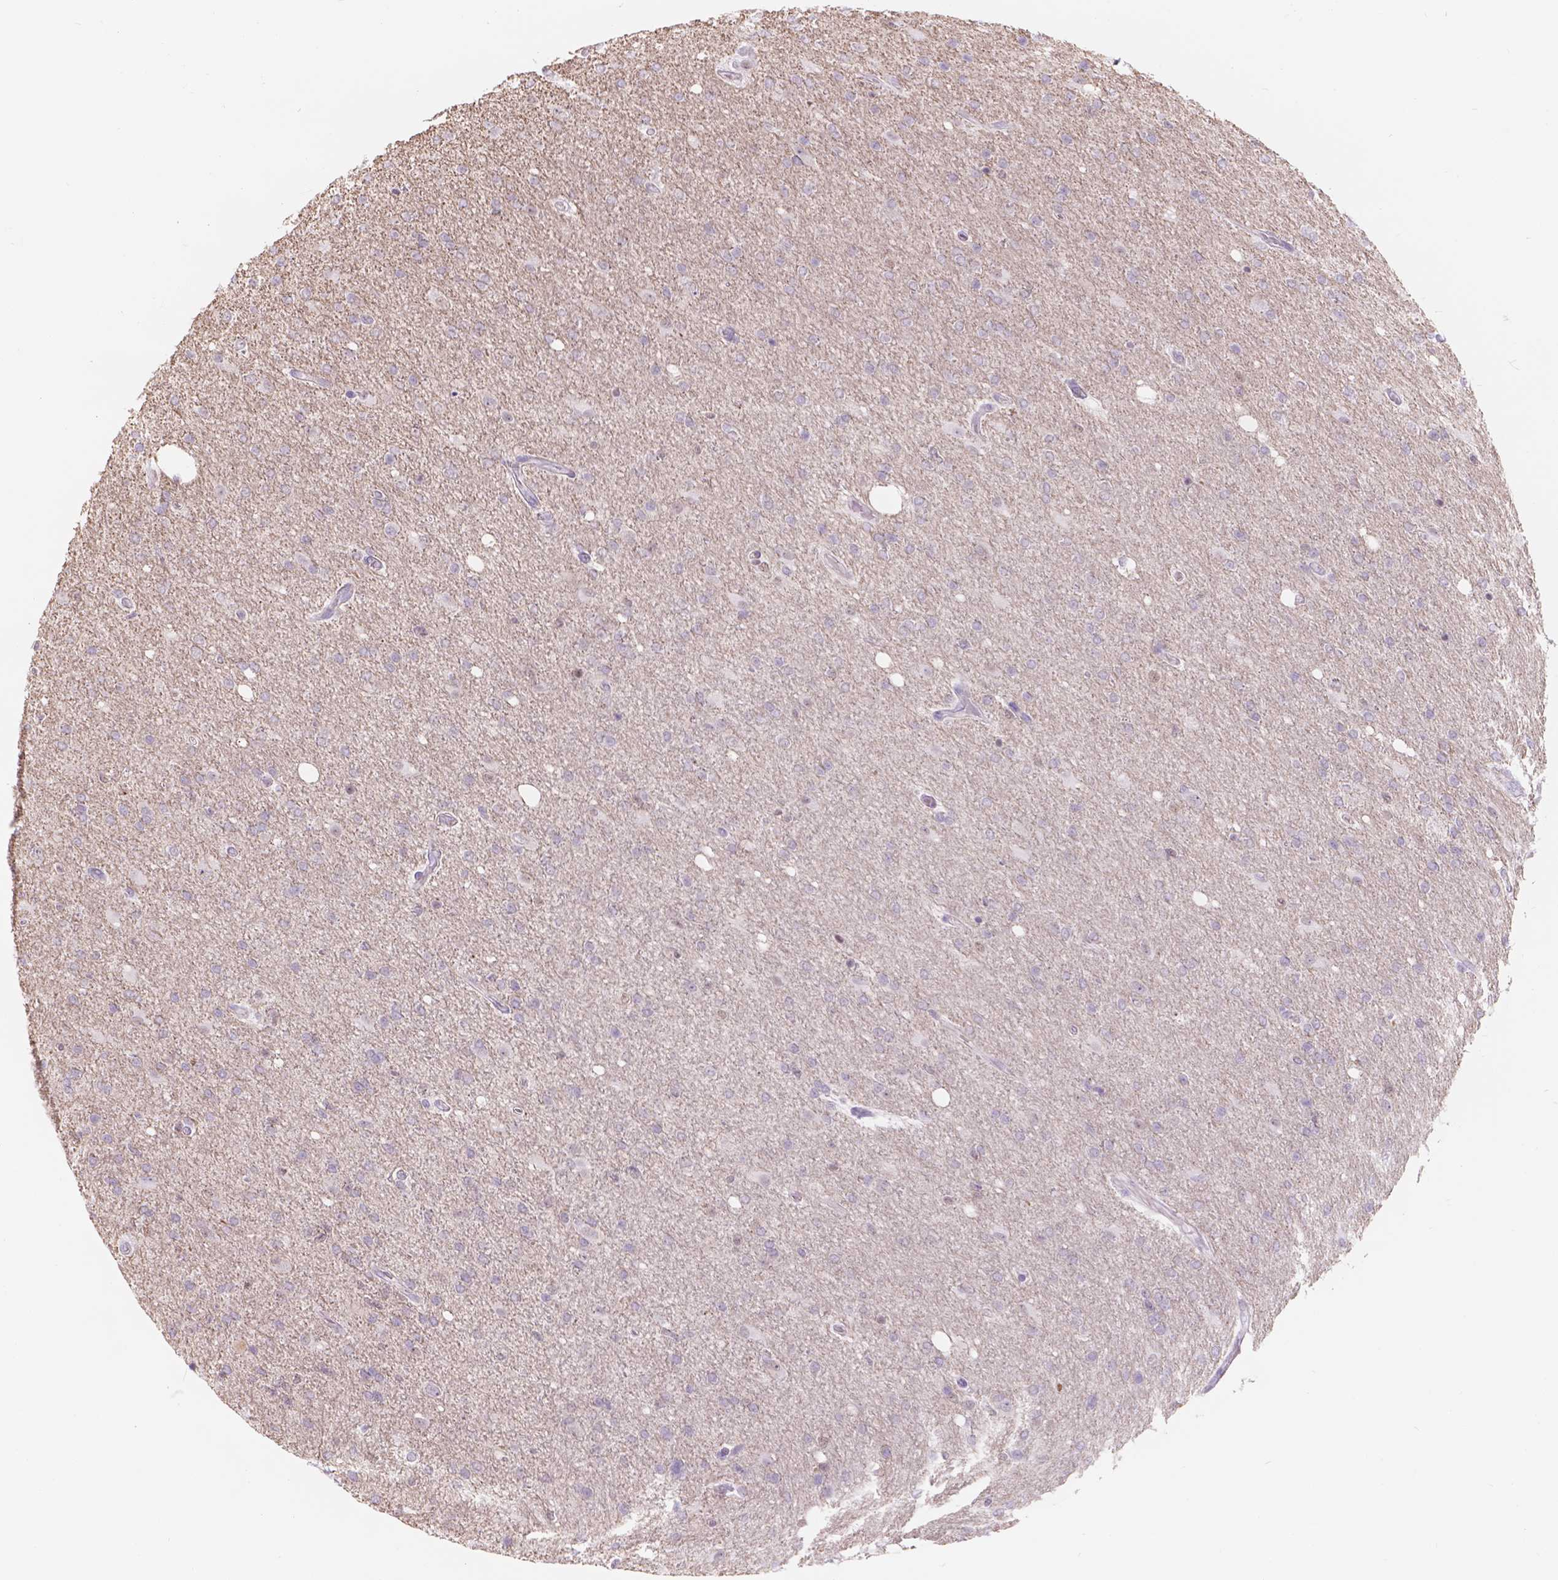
{"staining": {"intensity": "negative", "quantity": "none", "location": "none"}, "tissue": "glioma", "cell_type": "Tumor cells", "image_type": "cancer", "snomed": [{"axis": "morphology", "description": "Glioma, malignant, High grade"}, {"axis": "topography", "description": "Cerebral cortex"}], "caption": "Immunohistochemical staining of human glioma shows no significant expression in tumor cells.", "gene": "DCC", "patient": {"sex": "male", "age": 70}}